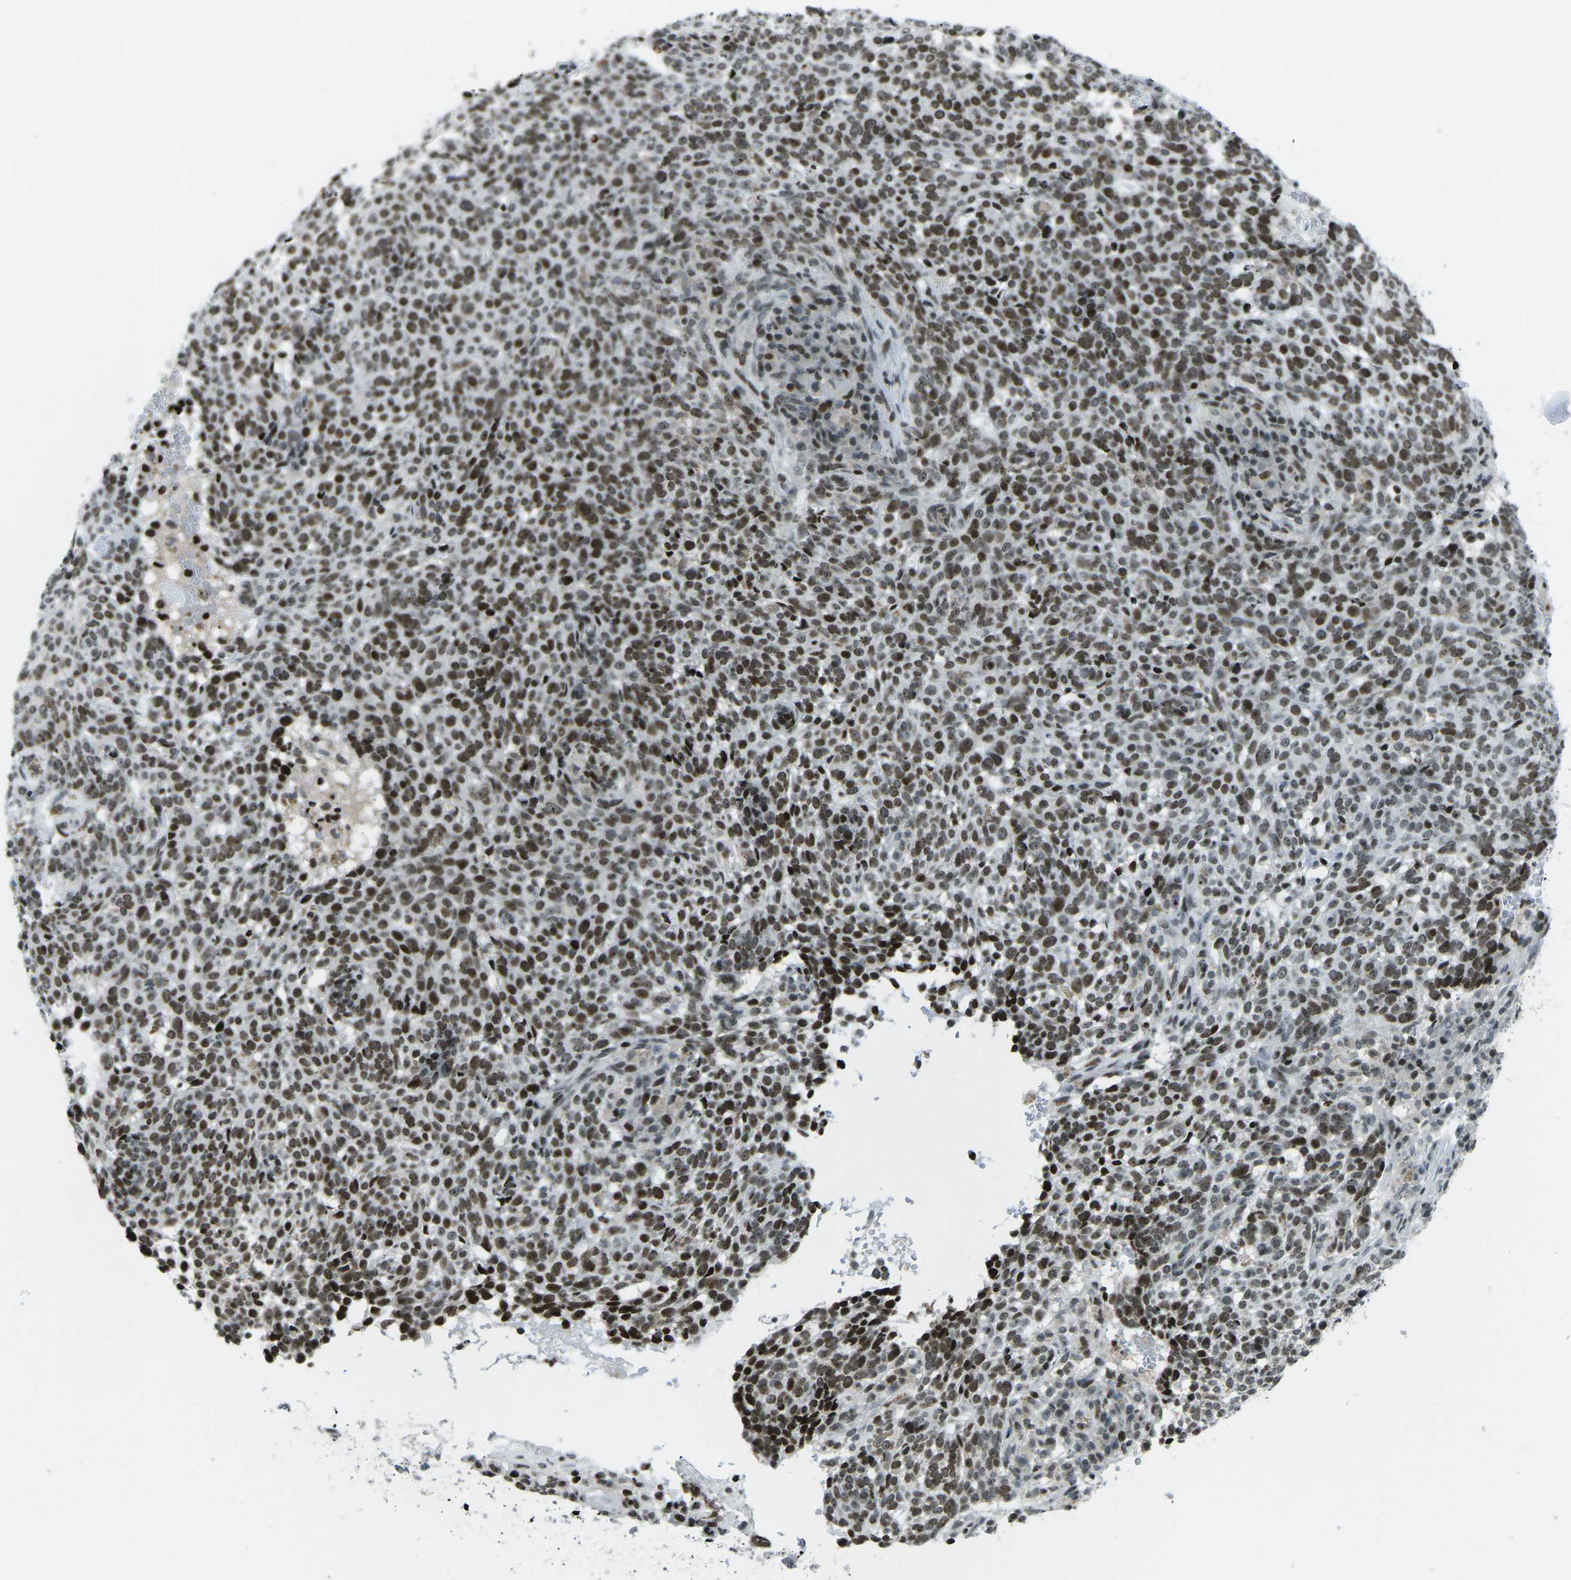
{"staining": {"intensity": "strong", "quantity": ">75%", "location": "nuclear"}, "tissue": "skin cancer", "cell_type": "Tumor cells", "image_type": "cancer", "snomed": [{"axis": "morphology", "description": "Basal cell carcinoma"}, {"axis": "topography", "description": "Skin"}], "caption": "DAB (3,3'-diaminobenzidine) immunohistochemical staining of skin cancer (basal cell carcinoma) shows strong nuclear protein positivity in about >75% of tumor cells.", "gene": "EME1", "patient": {"sex": "male", "age": 85}}